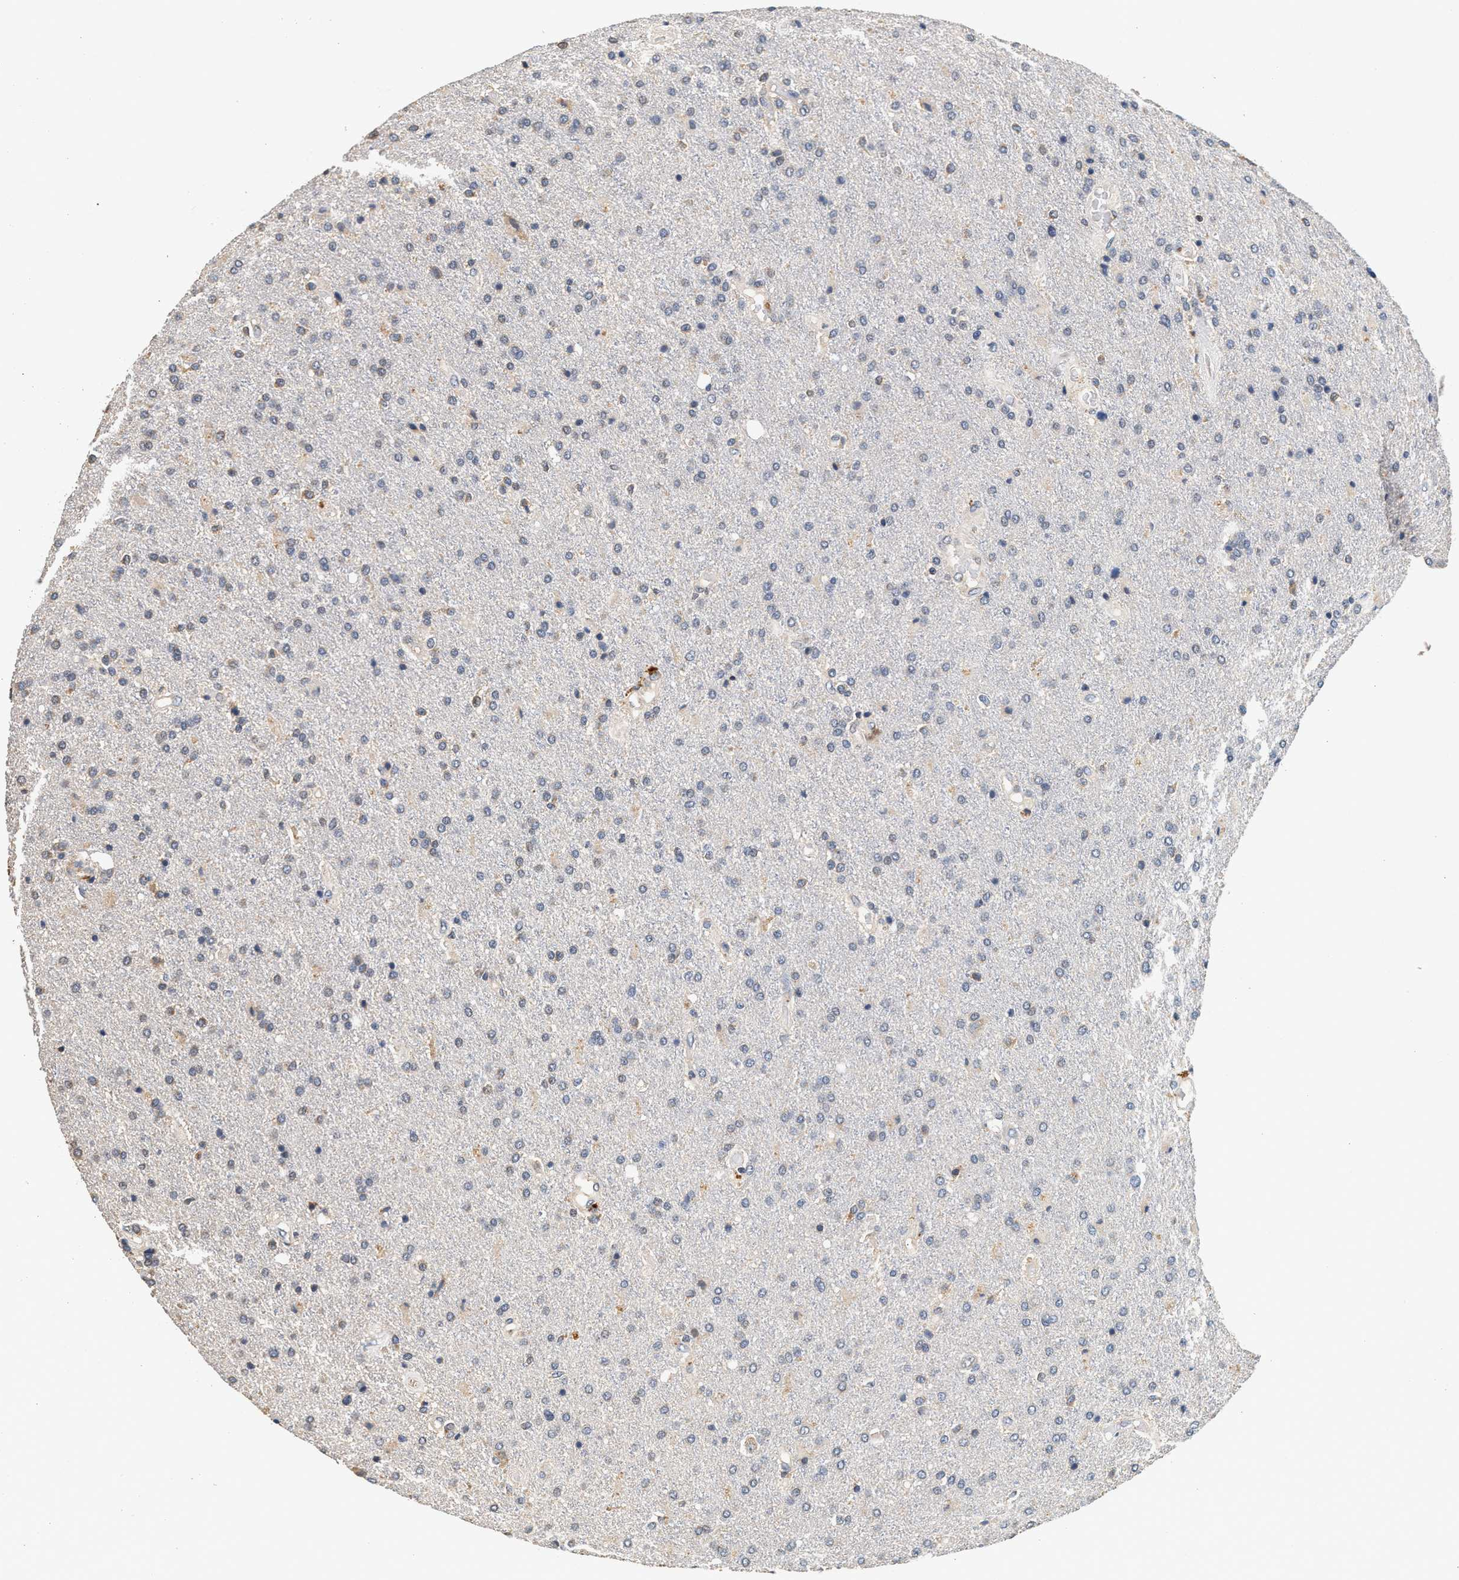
{"staining": {"intensity": "weak", "quantity": "<25%", "location": "cytoplasmic/membranous"}, "tissue": "glioma", "cell_type": "Tumor cells", "image_type": "cancer", "snomed": [{"axis": "morphology", "description": "Glioma, malignant, High grade"}, {"axis": "topography", "description": "Brain"}], "caption": "This is an immunohistochemistry micrograph of human glioma. There is no staining in tumor cells.", "gene": "PTGR3", "patient": {"sex": "male", "age": 72}}